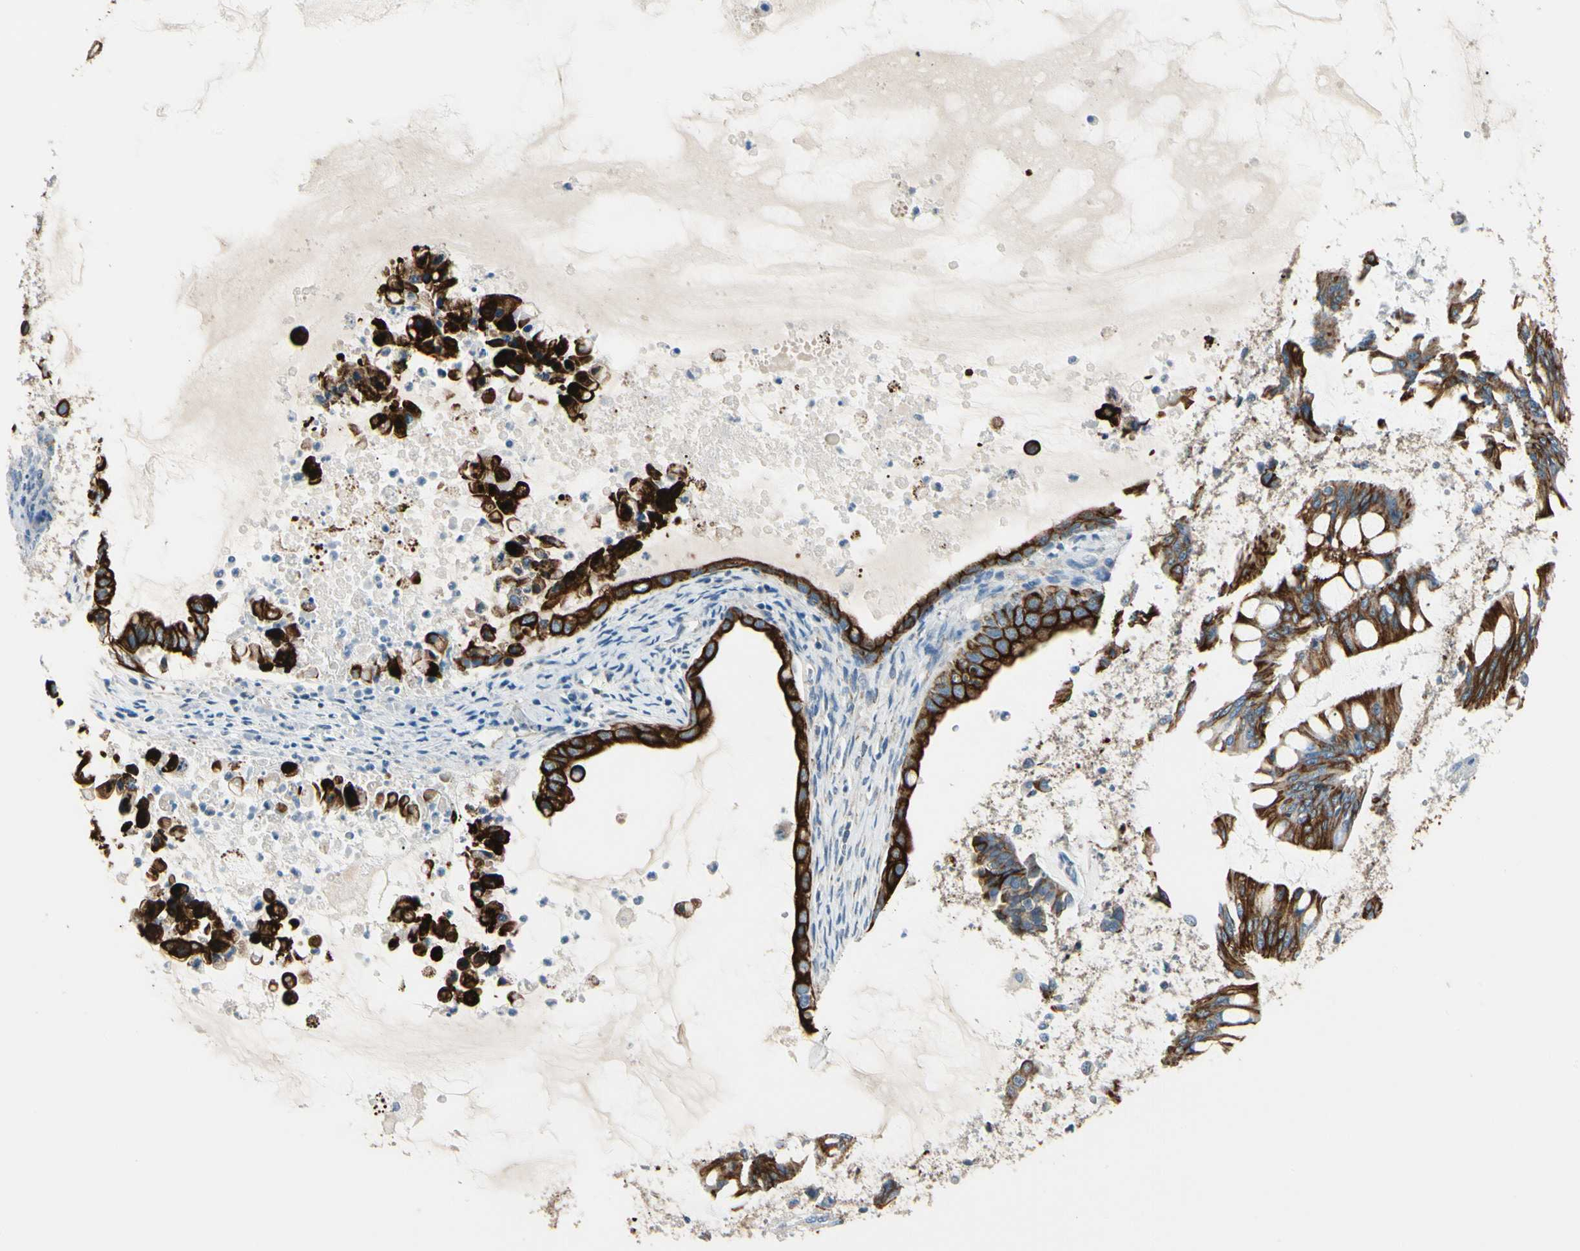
{"staining": {"intensity": "strong", "quantity": ">75%", "location": "cytoplasmic/membranous"}, "tissue": "ovarian cancer", "cell_type": "Tumor cells", "image_type": "cancer", "snomed": [{"axis": "morphology", "description": "Cystadenocarcinoma, mucinous, NOS"}, {"axis": "topography", "description": "Ovary"}], "caption": "High-power microscopy captured an IHC micrograph of ovarian cancer (mucinous cystadenocarcinoma), revealing strong cytoplasmic/membranous positivity in about >75% of tumor cells. (Stains: DAB in brown, nuclei in blue, Microscopy: brightfield microscopy at high magnification).", "gene": "DUSP12", "patient": {"sex": "female", "age": 80}}